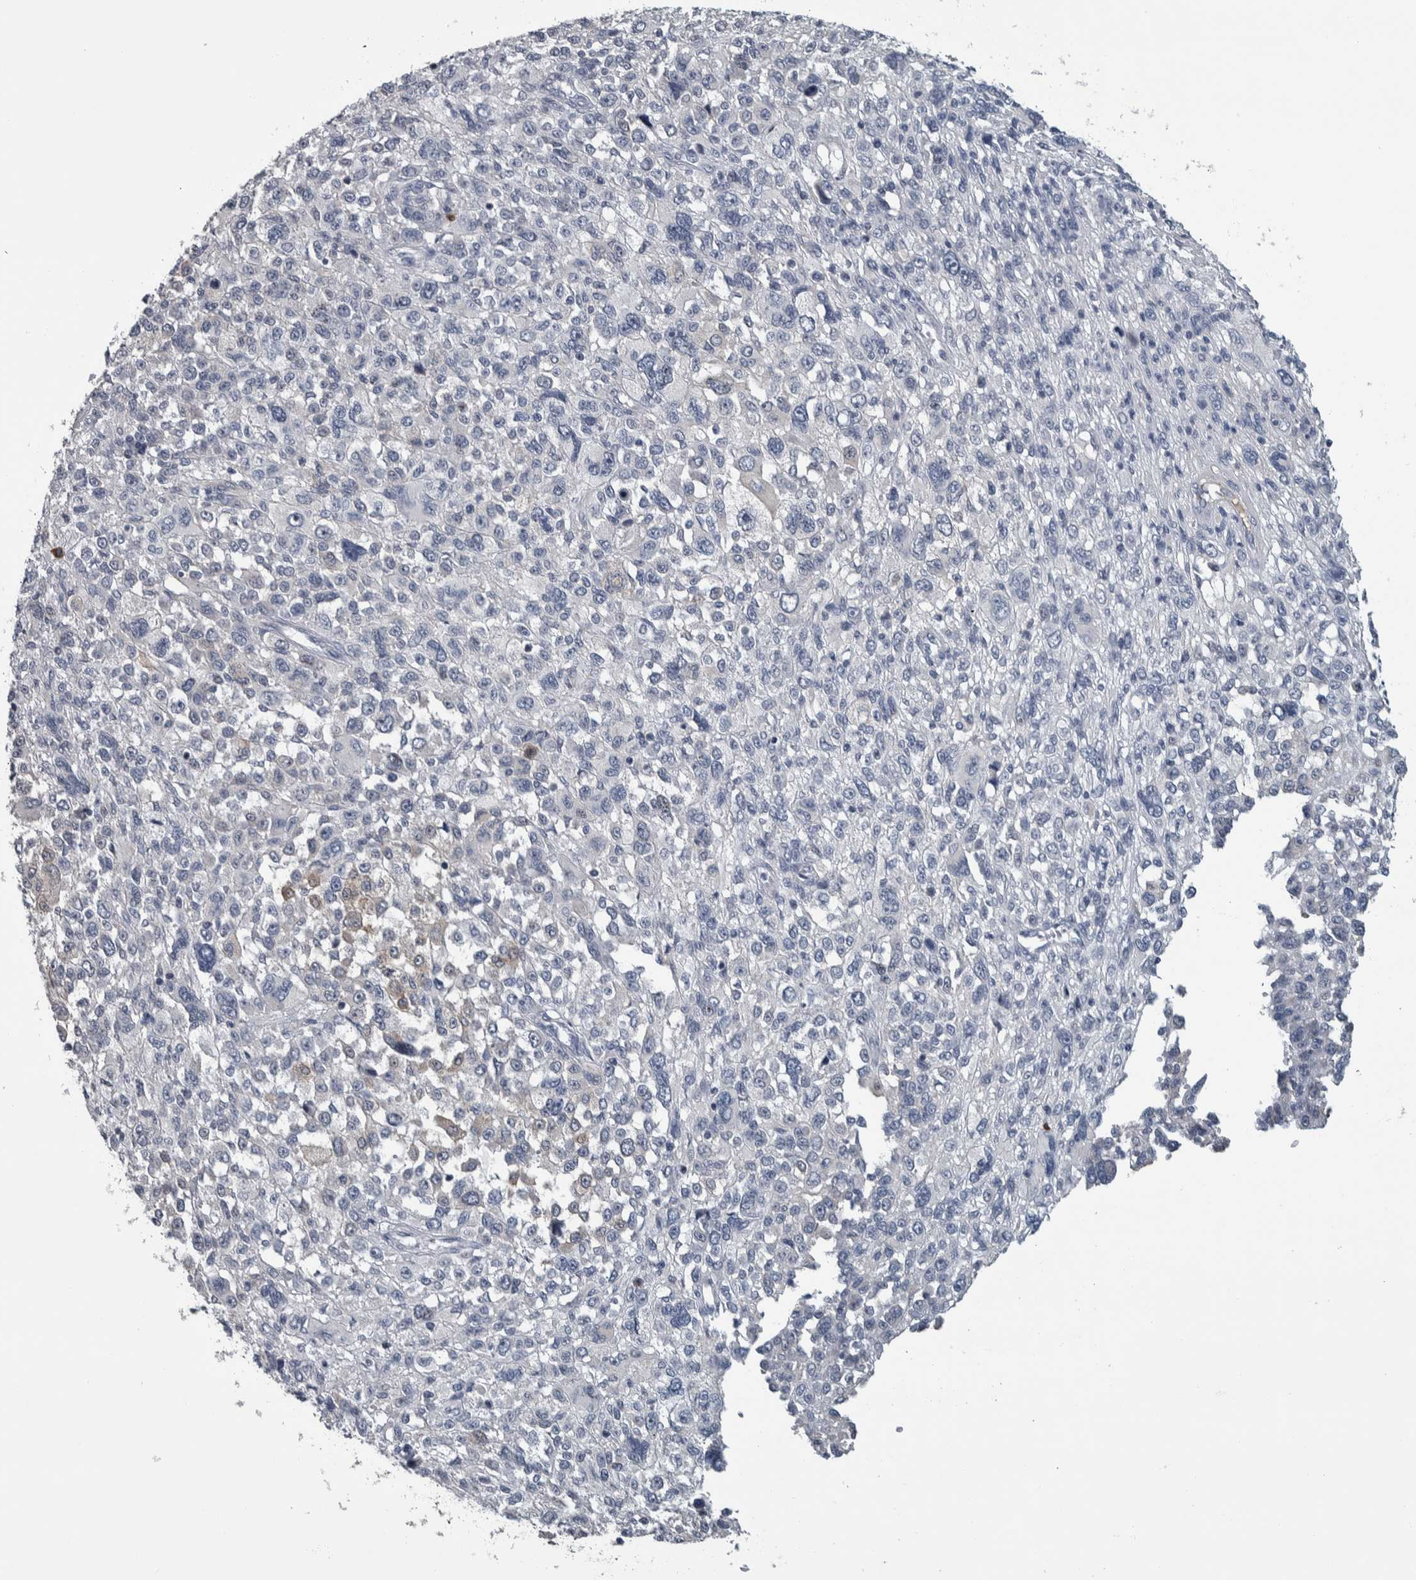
{"staining": {"intensity": "negative", "quantity": "none", "location": "none"}, "tissue": "melanoma", "cell_type": "Tumor cells", "image_type": "cancer", "snomed": [{"axis": "morphology", "description": "Malignant melanoma, NOS"}, {"axis": "topography", "description": "Skin"}], "caption": "IHC of human malignant melanoma shows no expression in tumor cells.", "gene": "CAVIN4", "patient": {"sex": "female", "age": 55}}